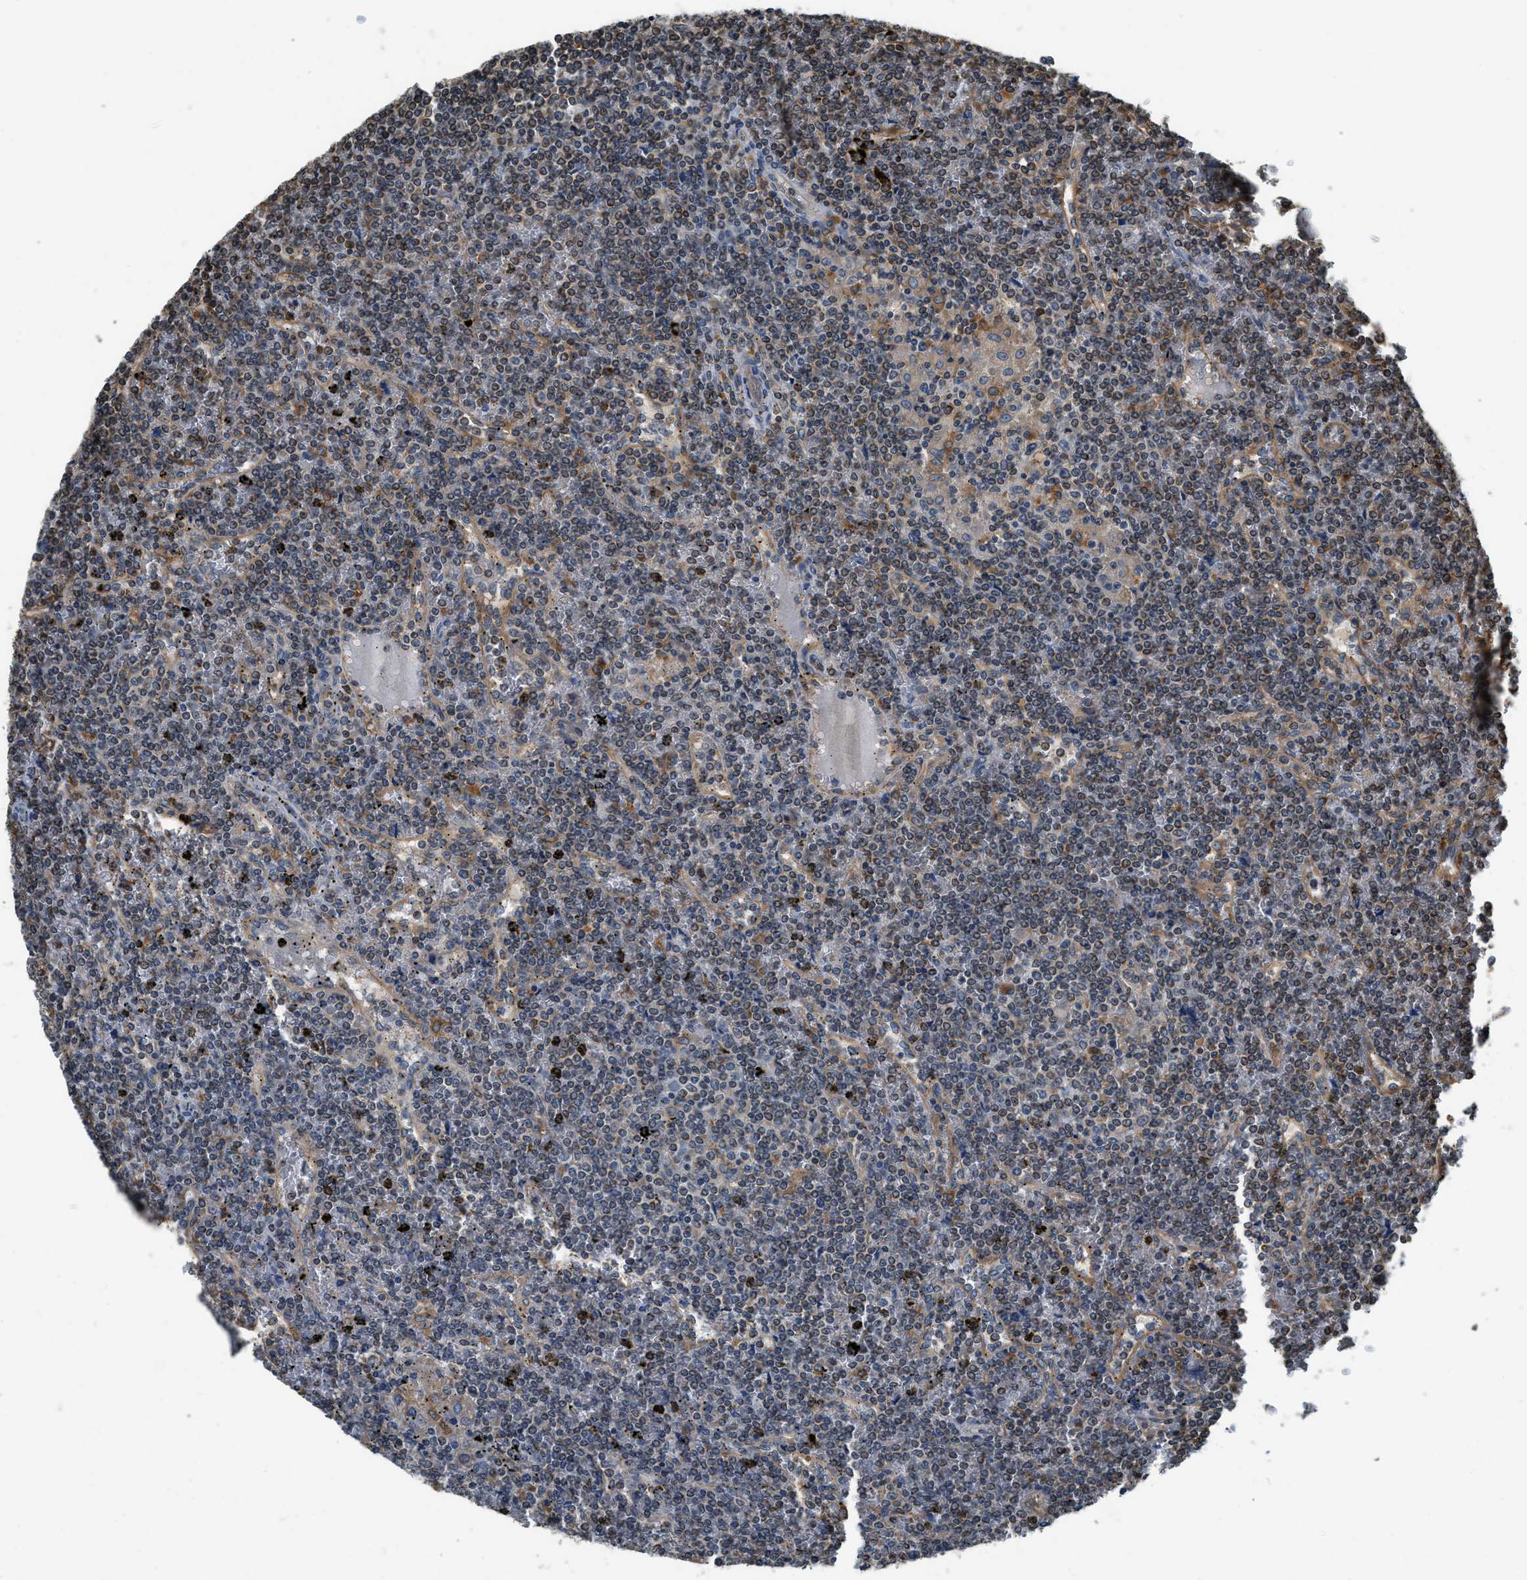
{"staining": {"intensity": "weak", "quantity": "<25%", "location": "cytoplasmic/membranous"}, "tissue": "lymphoma", "cell_type": "Tumor cells", "image_type": "cancer", "snomed": [{"axis": "morphology", "description": "Malignant lymphoma, non-Hodgkin's type, Low grade"}, {"axis": "topography", "description": "Spleen"}], "caption": "DAB (3,3'-diaminobenzidine) immunohistochemical staining of lymphoma exhibits no significant positivity in tumor cells.", "gene": "BCAP31", "patient": {"sex": "female", "age": 19}}